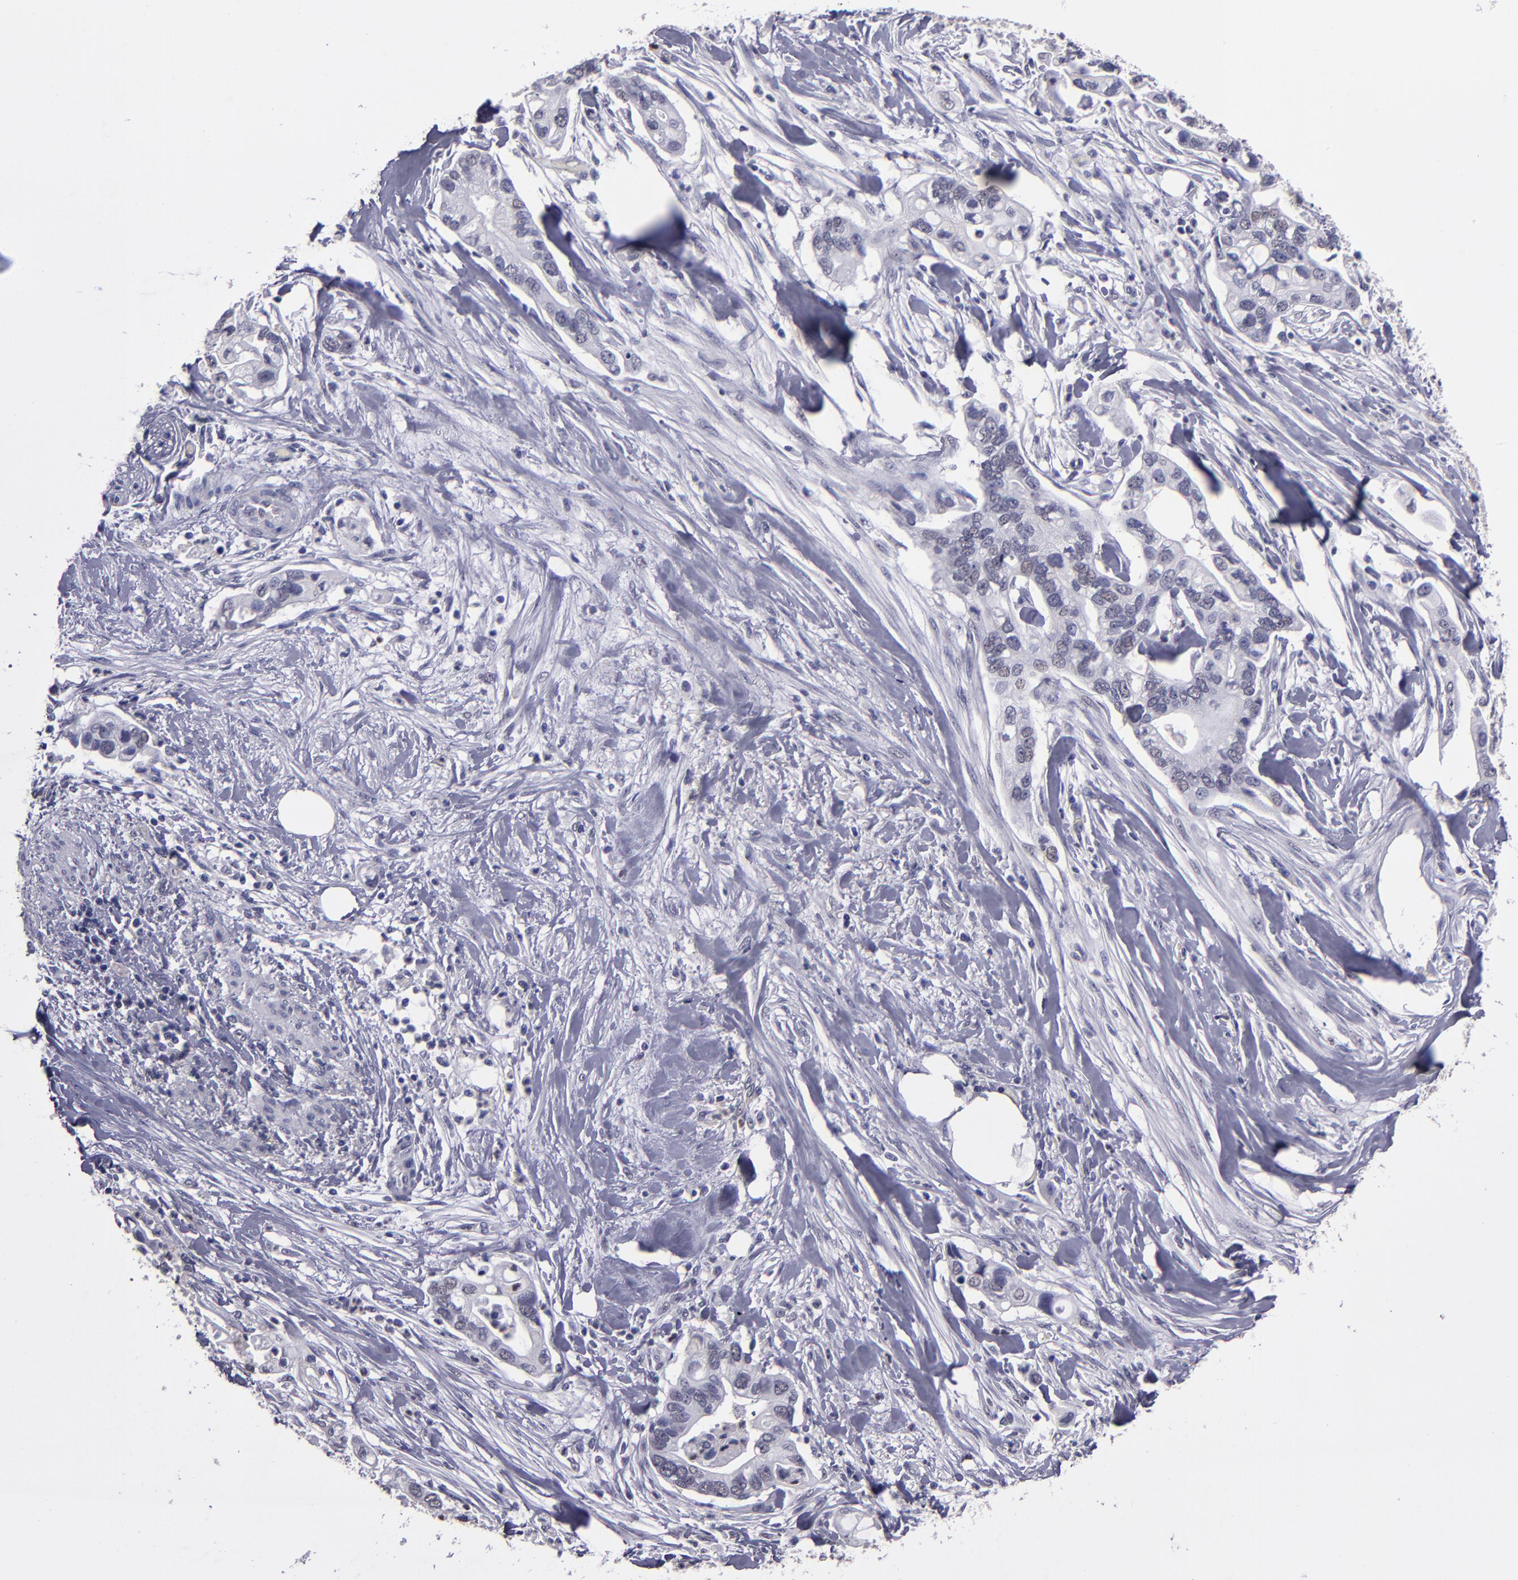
{"staining": {"intensity": "negative", "quantity": "none", "location": "none"}, "tissue": "pancreatic cancer", "cell_type": "Tumor cells", "image_type": "cancer", "snomed": [{"axis": "morphology", "description": "Adenocarcinoma, NOS"}, {"axis": "topography", "description": "Pancreas"}], "caption": "Immunohistochemistry (IHC) image of human pancreatic adenocarcinoma stained for a protein (brown), which shows no staining in tumor cells.", "gene": "CEBPE", "patient": {"sex": "male", "age": 70}}